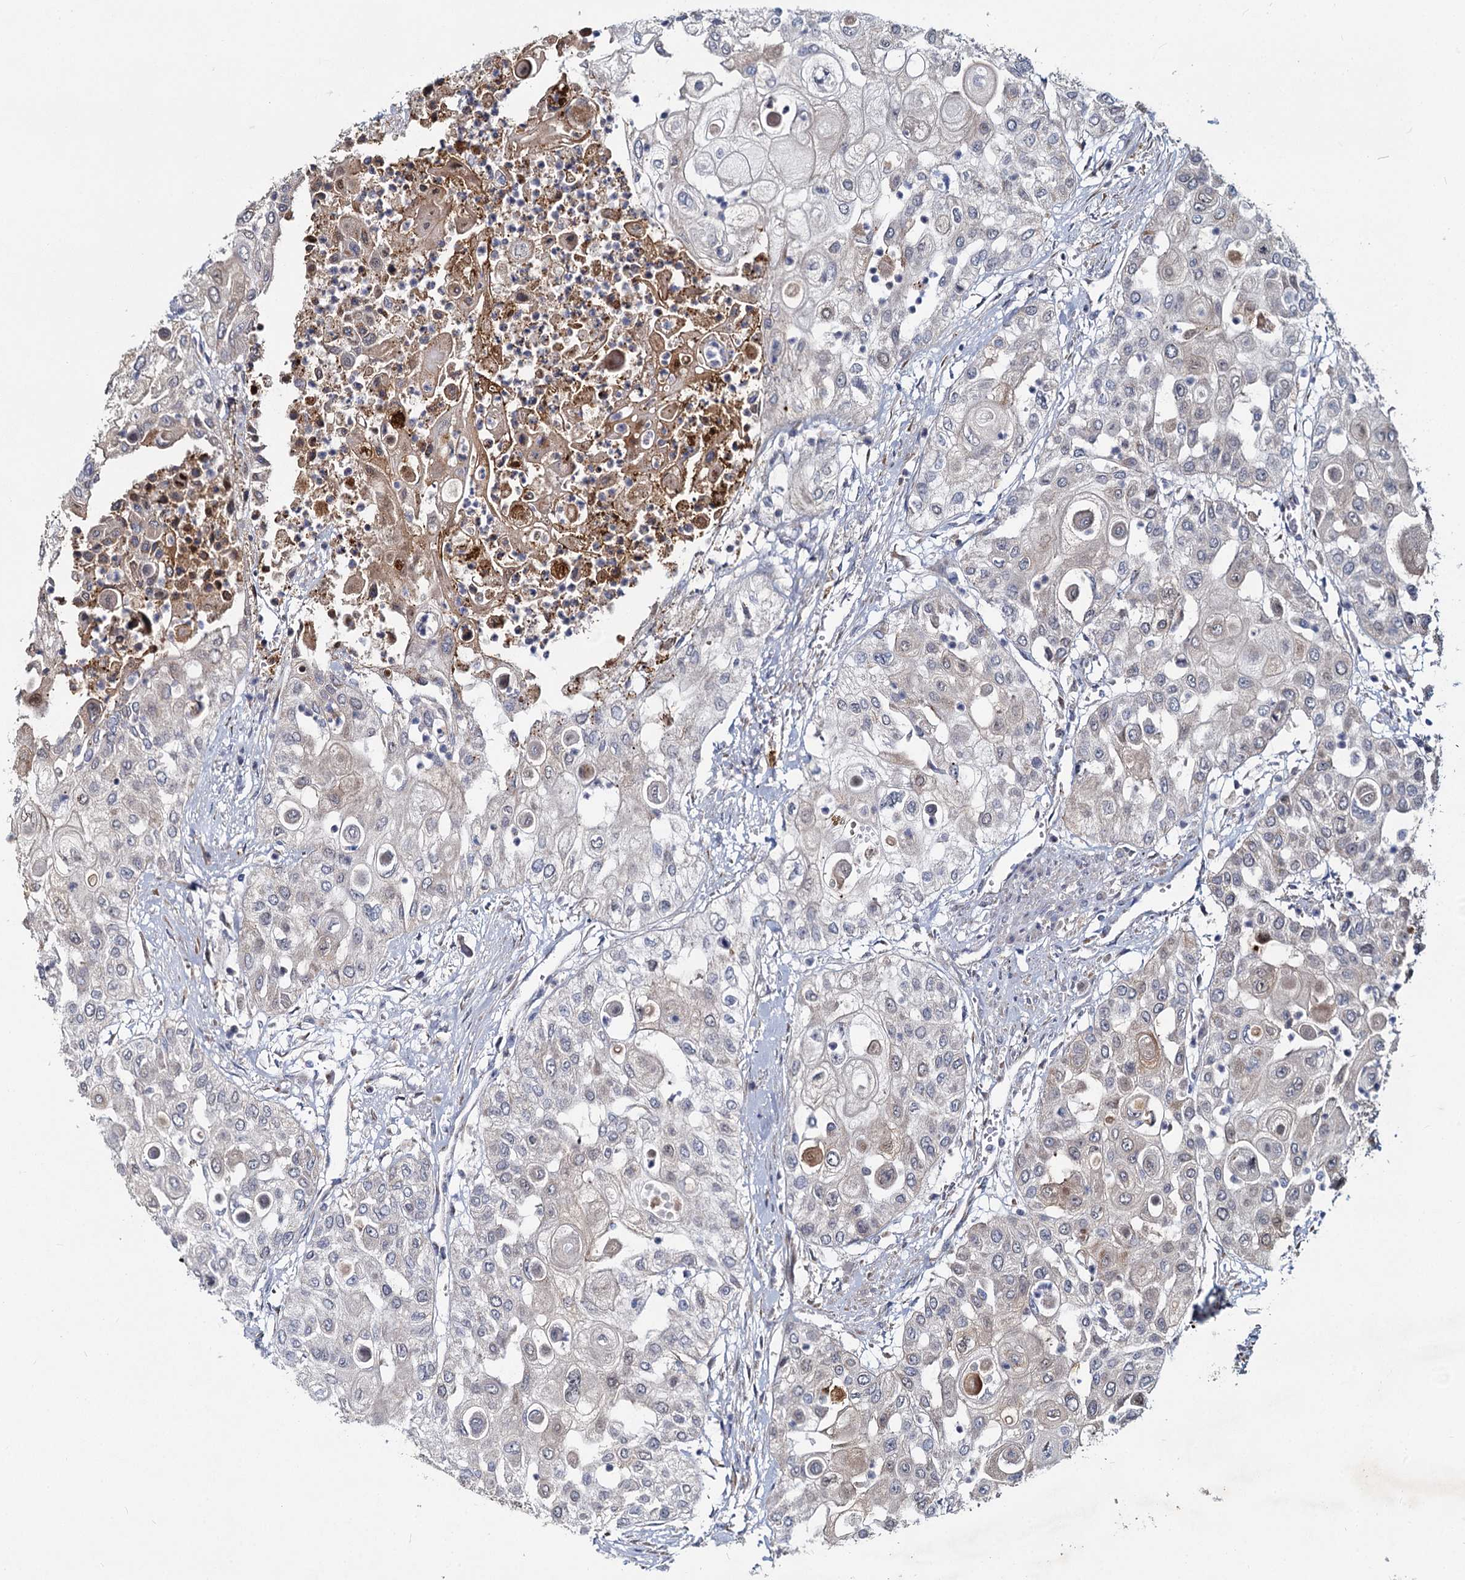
{"staining": {"intensity": "weak", "quantity": "<25%", "location": "cytoplasmic/membranous"}, "tissue": "urothelial cancer", "cell_type": "Tumor cells", "image_type": "cancer", "snomed": [{"axis": "morphology", "description": "Urothelial carcinoma, High grade"}, {"axis": "topography", "description": "Urinary bladder"}], "caption": "This is an IHC histopathology image of human urothelial cancer. There is no staining in tumor cells.", "gene": "DCUN1D2", "patient": {"sex": "female", "age": 79}}